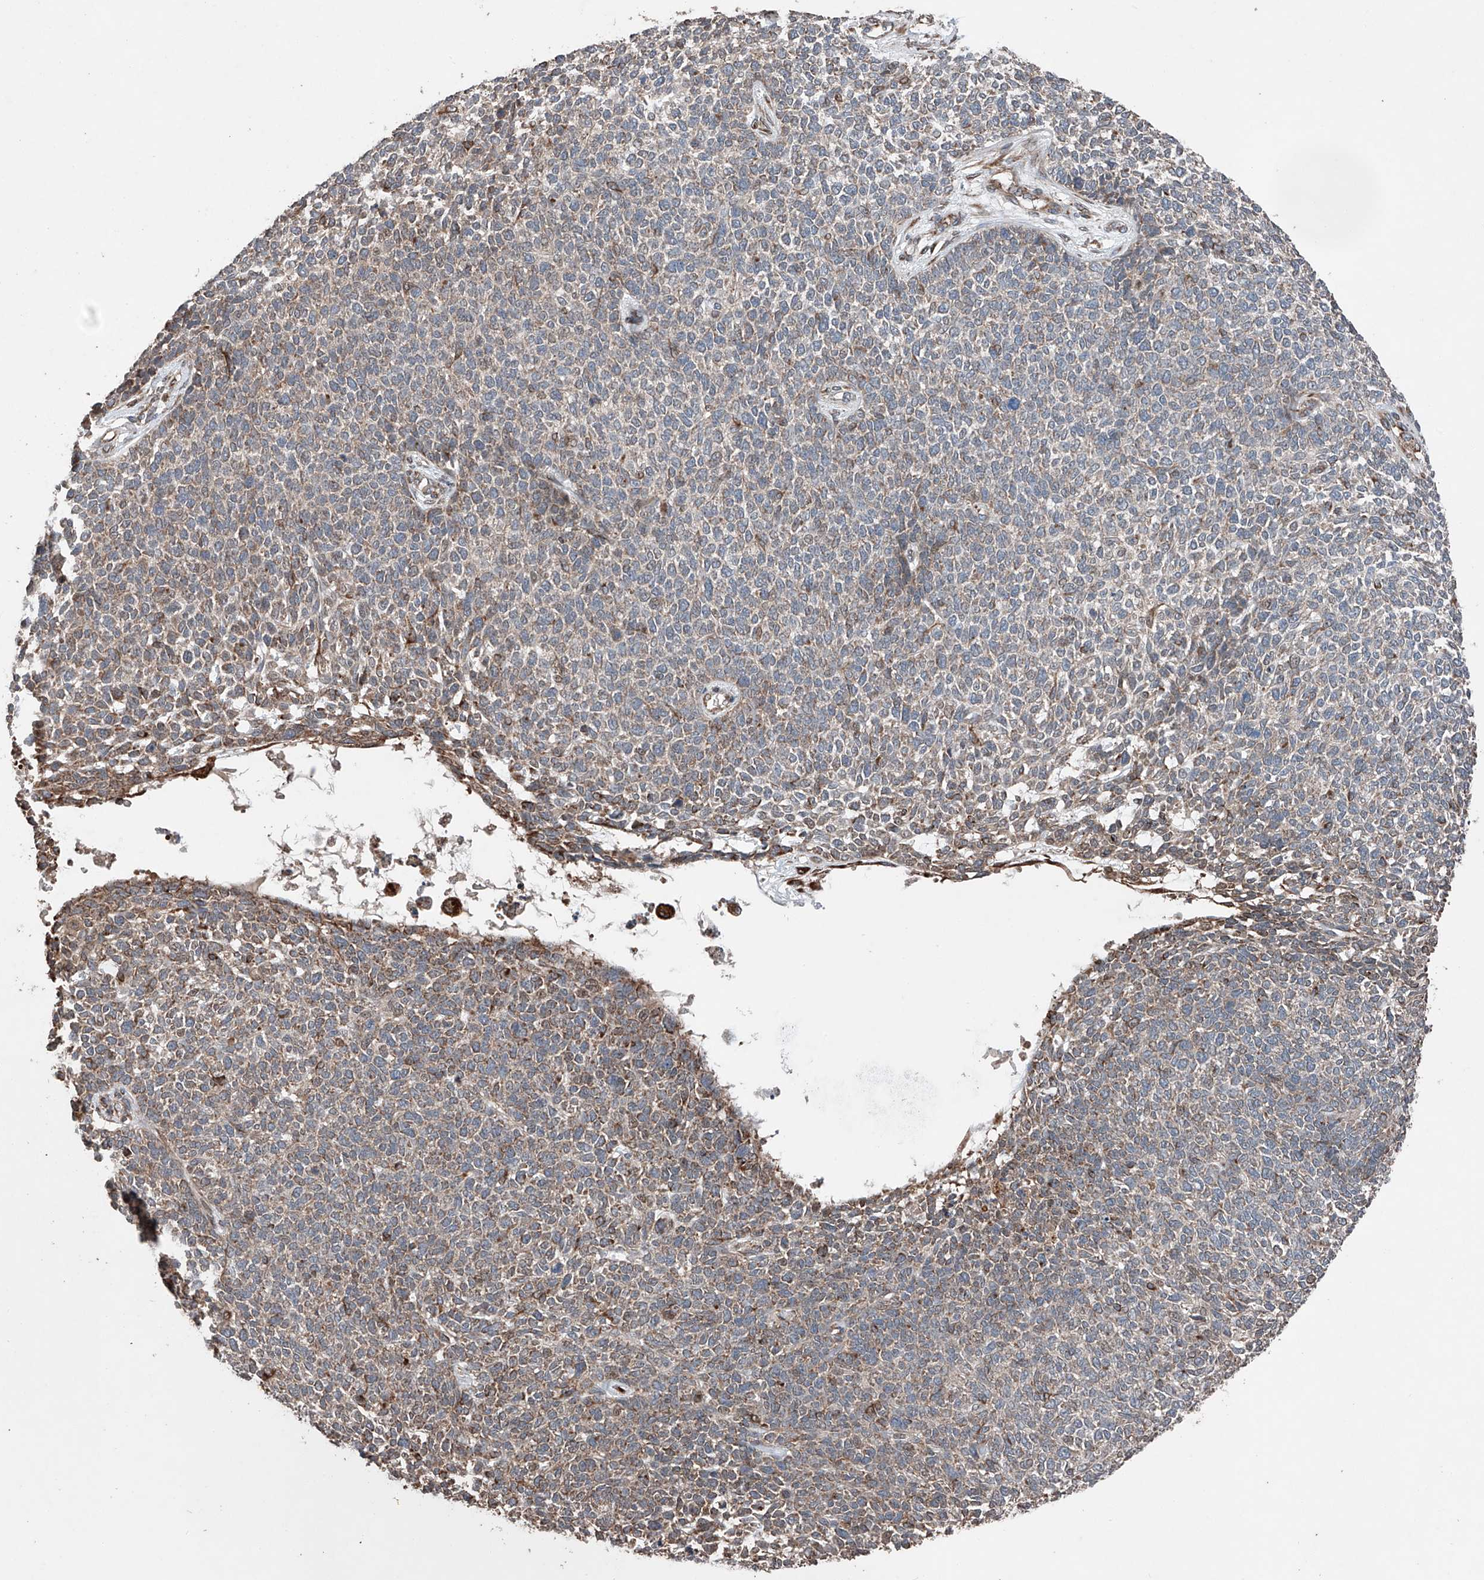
{"staining": {"intensity": "weak", "quantity": "25%-75%", "location": "cytoplasmic/membranous"}, "tissue": "skin cancer", "cell_type": "Tumor cells", "image_type": "cancer", "snomed": [{"axis": "morphology", "description": "Basal cell carcinoma"}, {"axis": "topography", "description": "Skin"}], "caption": "Skin cancer (basal cell carcinoma) tissue displays weak cytoplasmic/membranous positivity in about 25%-75% of tumor cells, visualized by immunohistochemistry.", "gene": "AP4B1", "patient": {"sex": "female", "age": 84}}